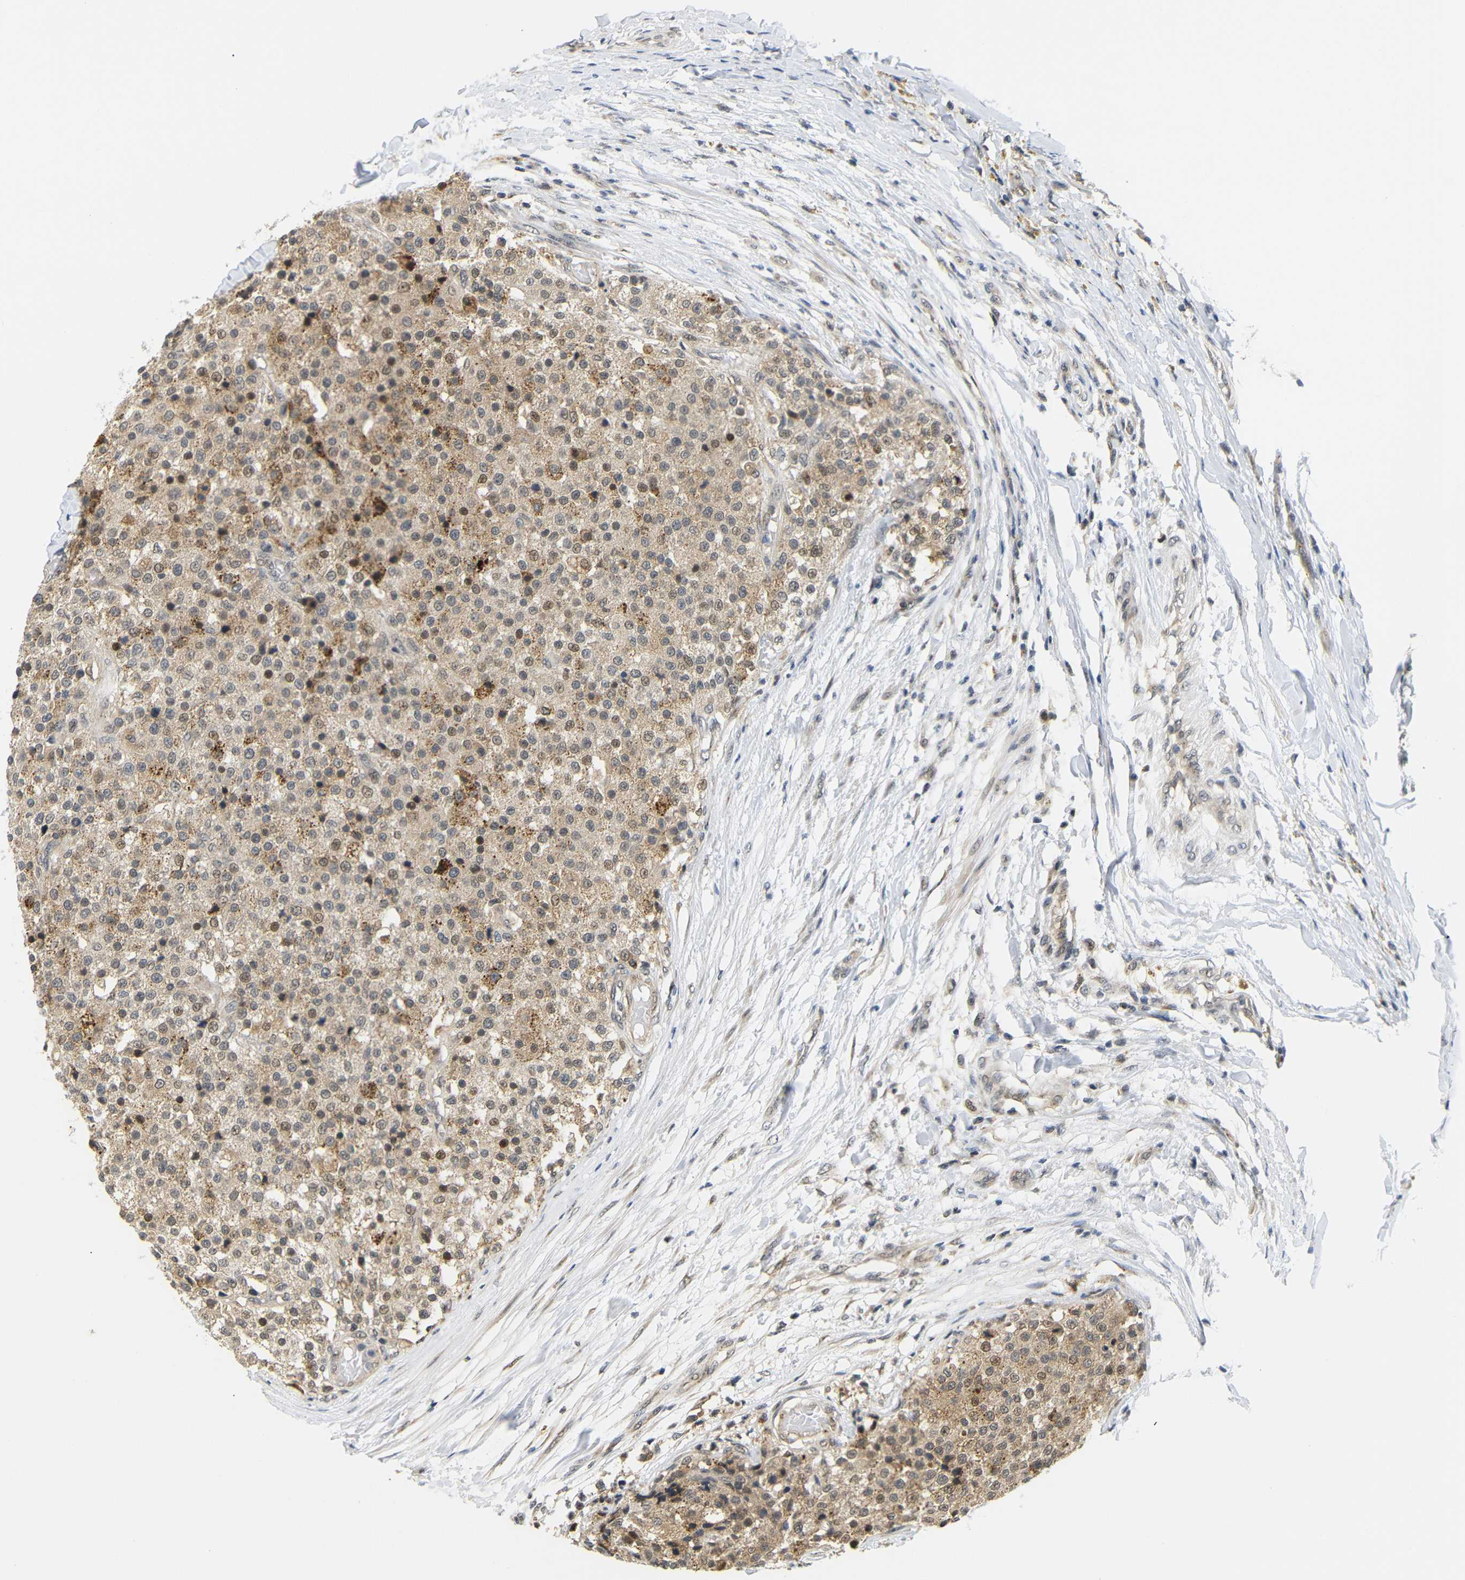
{"staining": {"intensity": "moderate", "quantity": ">75%", "location": "cytoplasmic/membranous,nuclear"}, "tissue": "testis cancer", "cell_type": "Tumor cells", "image_type": "cancer", "snomed": [{"axis": "morphology", "description": "Seminoma, NOS"}, {"axis": "topography", "description": "Testis"}], "caption": "Protein expression analysis of testis cancer (seminoma) reveals moderate cytoplasmic/membranous and nuclear positivity in approximately >75% of tumor cells. (brown staining indicates protein expression, while blue staining denotes nuclei).", "gene": "GJA5", "patient": {"sex": "male", "age": 59}}